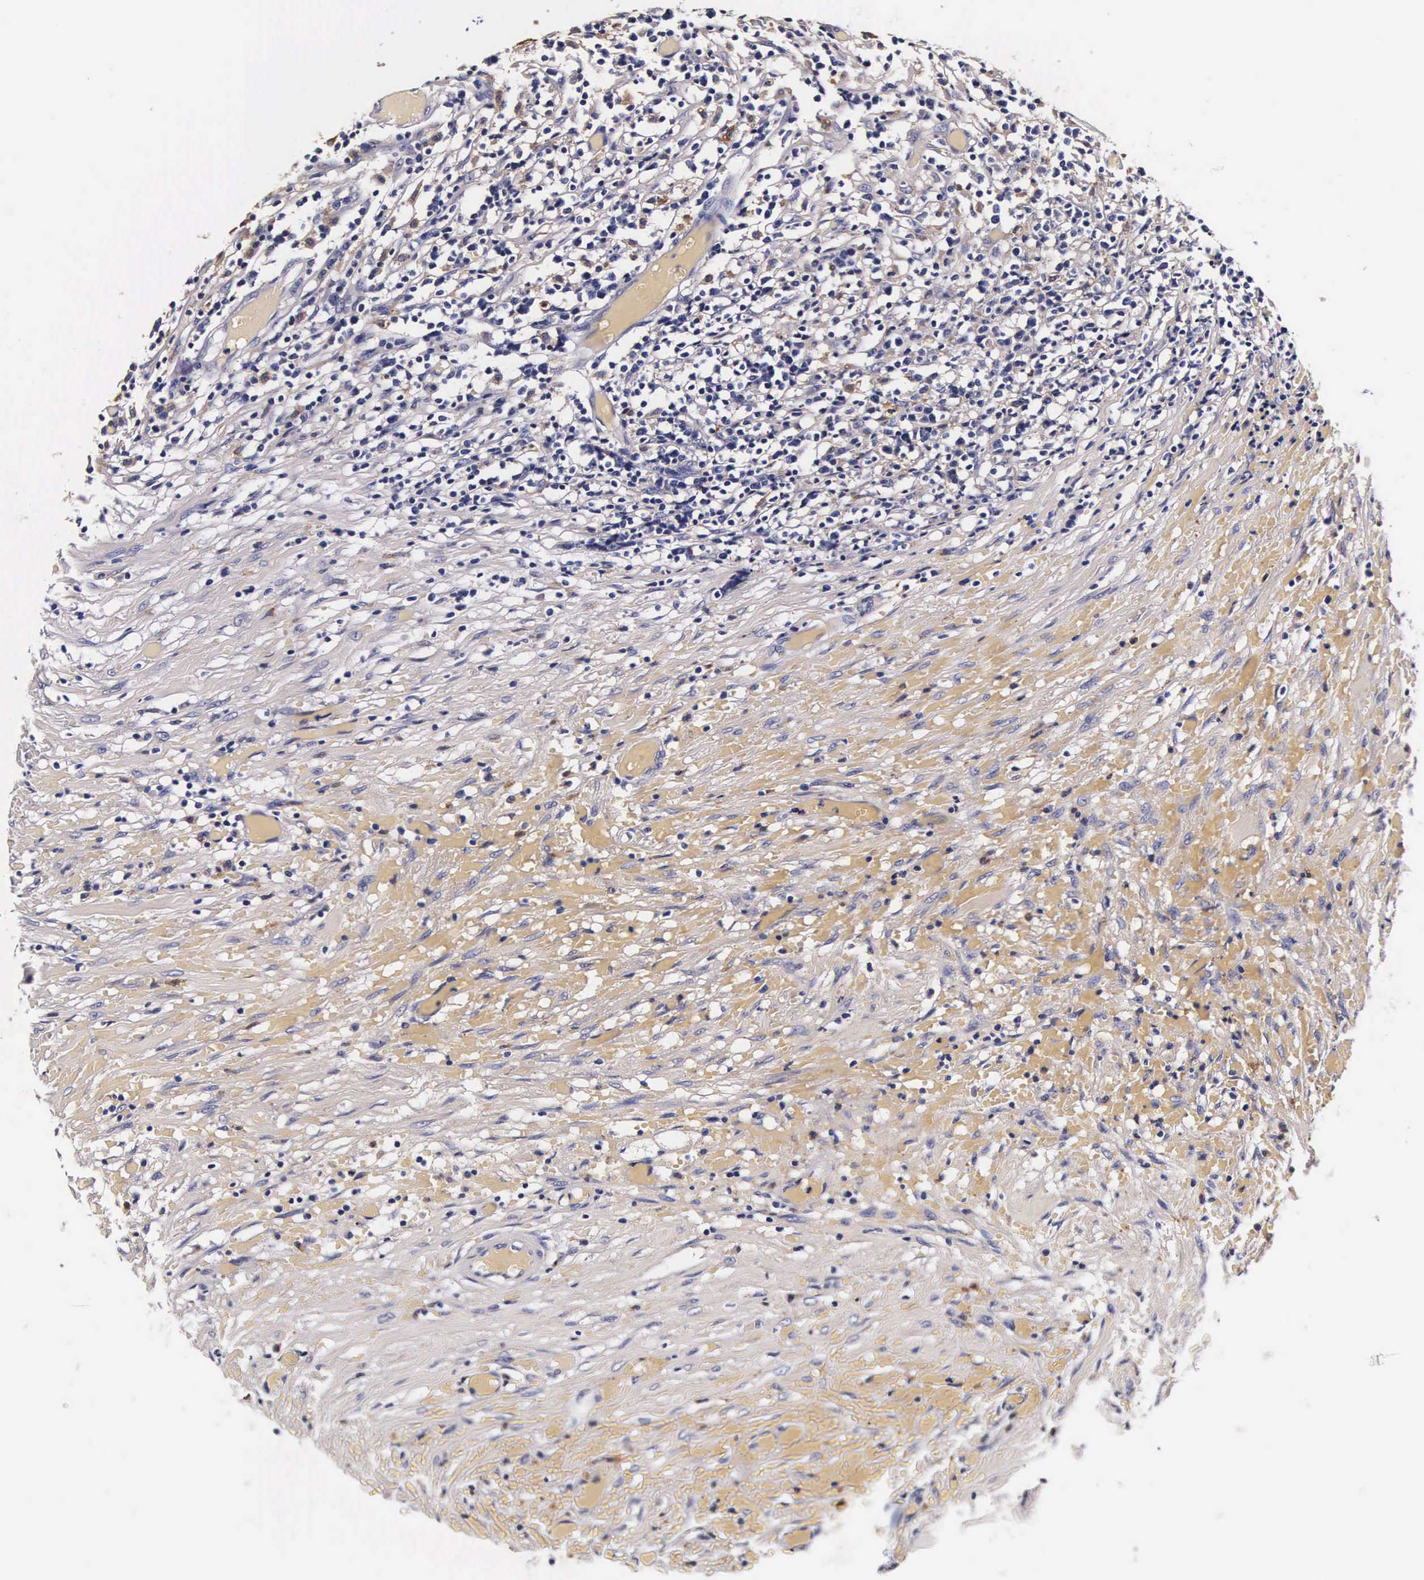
{"staining": {"intensity": "negative", "quantity": "none", "location": "none"}, "tissue": "lymphoma", "cell_type": "Tumor cells", "image_type": "cancer", "snomed": [{"axis": "morphology", "description": "Malignant lymphoma, non-Hodgkin's type, High grade"}, {"axis": "topography", "description": "Colon"}], "caption": "Human malignant lymphoma, non-Hodgkin's type (high-grade) stained for a protein using immunohistochemistry (IHC) exhibits no positivity in tumor cells.", "gene": "CTSB", "patient": {"sex": "male", "age": 82}}